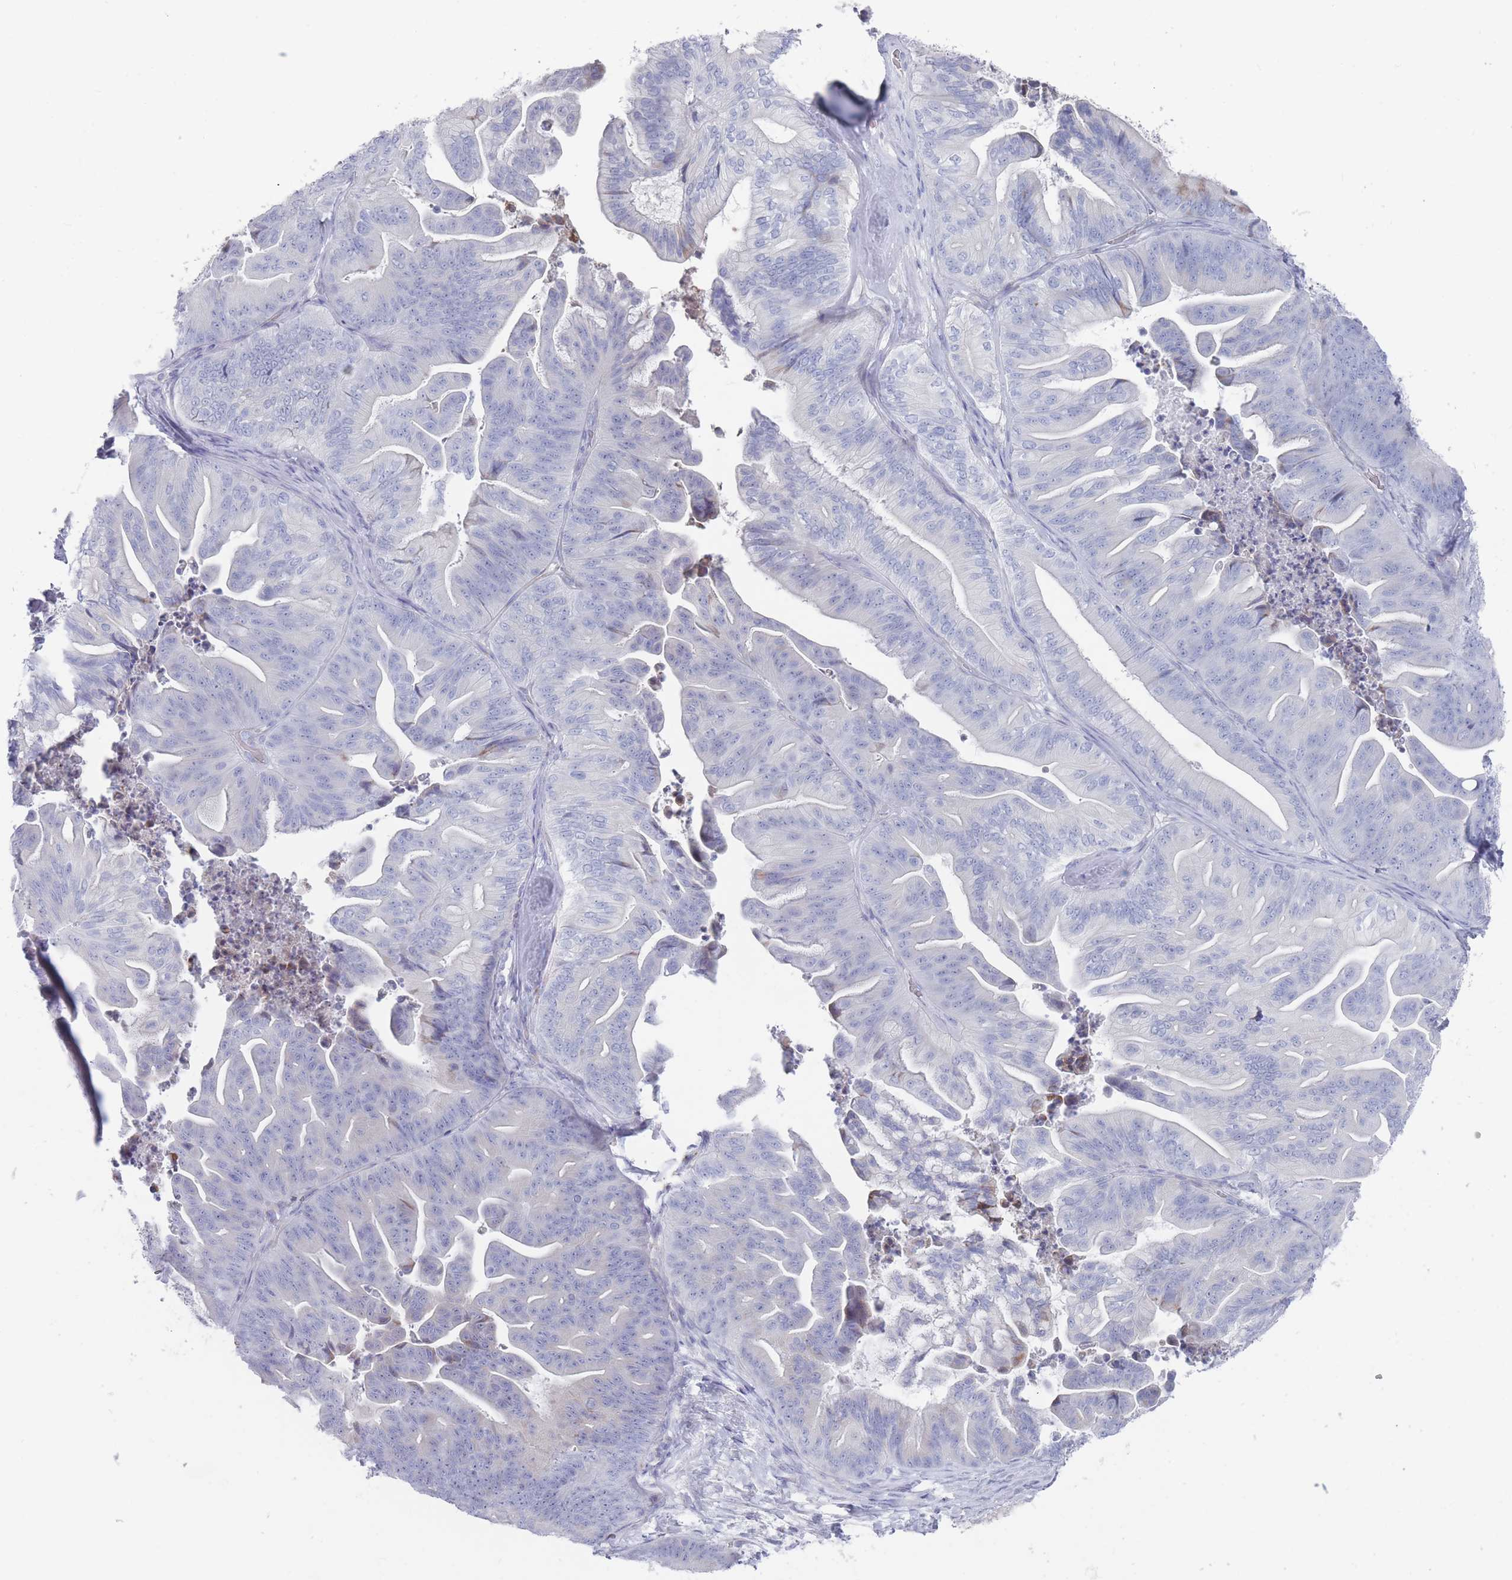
{"staining": {"intensity": "negative", "quantity": "none", "location": "none"}, "tissue": "ovarian cancer", "cell_type": "Tumor cells", "image_type": "cancer", "snomed": [{"axis": "morphology", "description": "Cystadenocarcinoma, mucinous, NOS"}, {"axis": "topography", "description": "Ovary"}], "caption": "Human ovarian cancer stained for a protein using IHC exhibits no positivity in tumor cells.", "gene": "ST8SIA5", "patient": {"sex": "female", "age": 67}}